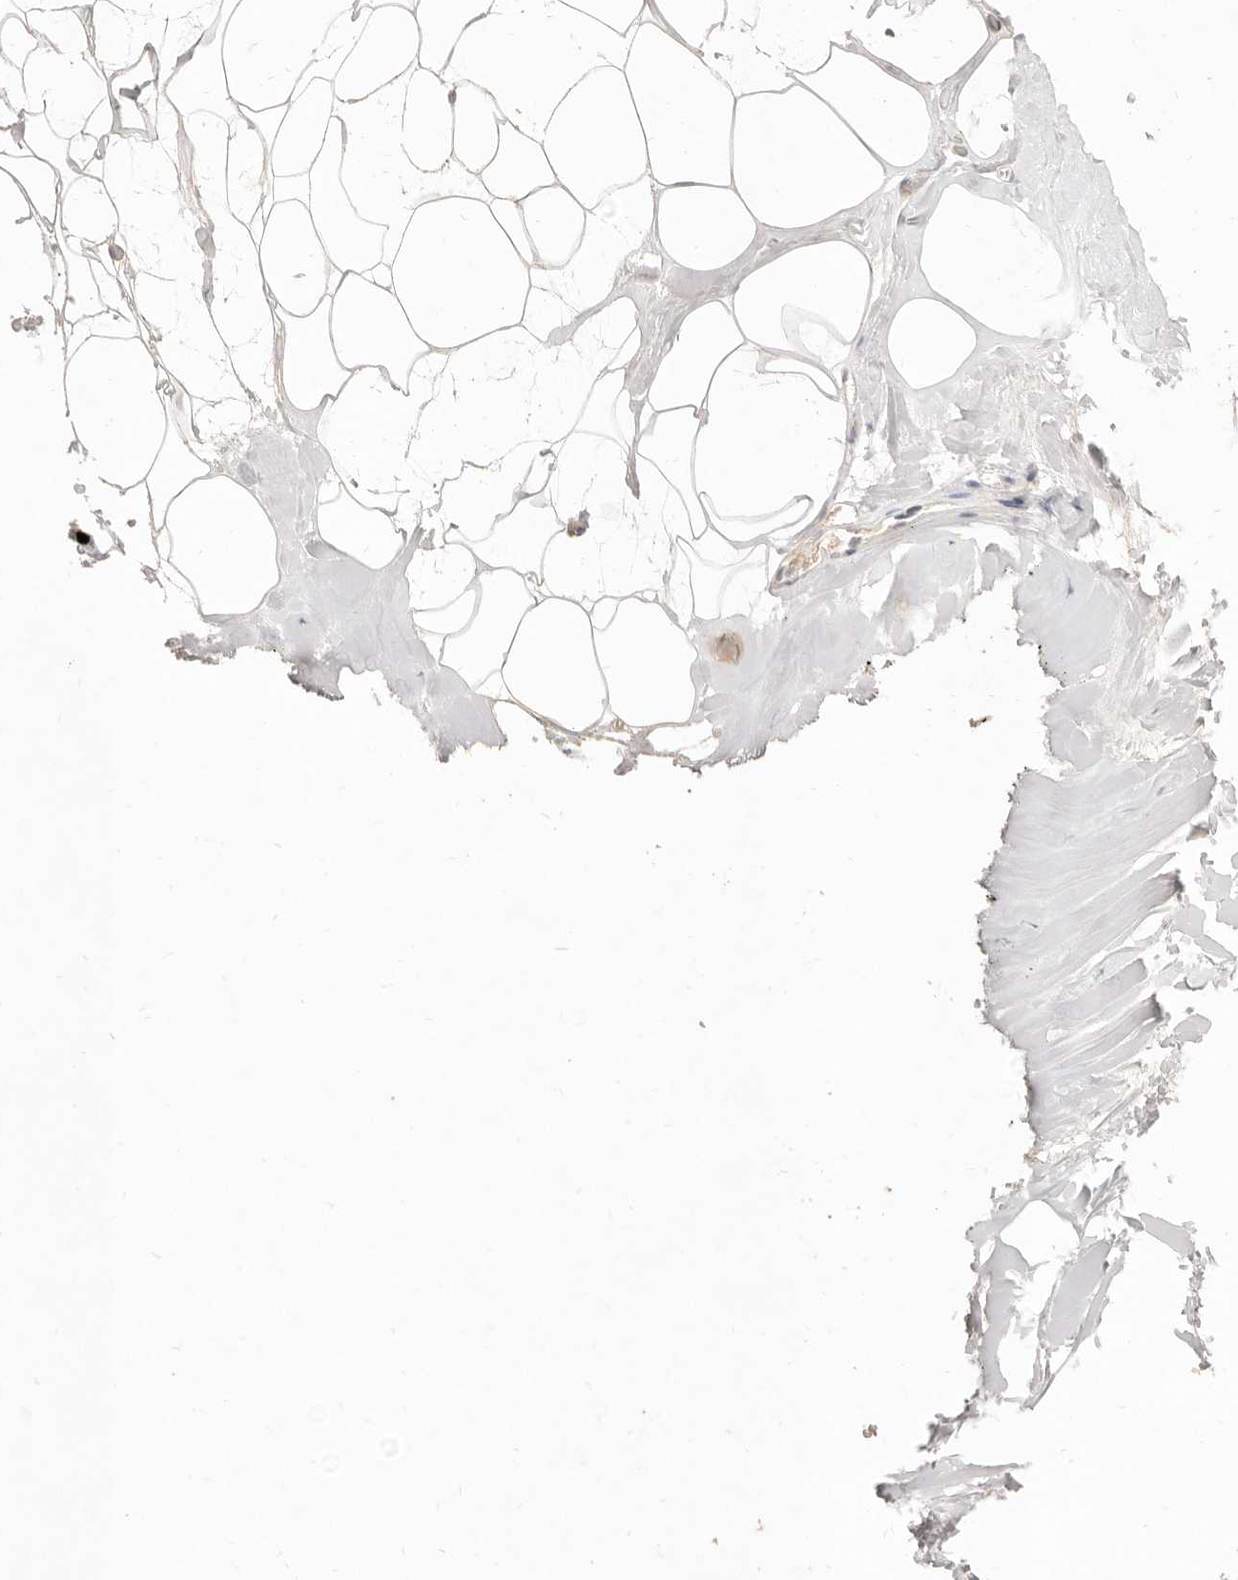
{"staining": {"intensity": "negative", "quantity": "none", "location": "none"}, "tissue": "adipose tissue", "cell_type": "Adipocytes", "image_type": "normal", "snomed": [{"axis": "morphology", "description": "Normal tissue, NOS"}, {"axis": "morphology", "description": "Fibrosis, NOS"}, {"axis": "topography", "description": "Breast"}, {"axis": "topography", "description": "Adipose tissue"}], "caption": "IHC photomicrograph of normal adipose tissue stained for a protein (brown), which displays no staining in adipocytes.", "gene": "MEP1A", "patient": {"sex": "female", "age": 39}}